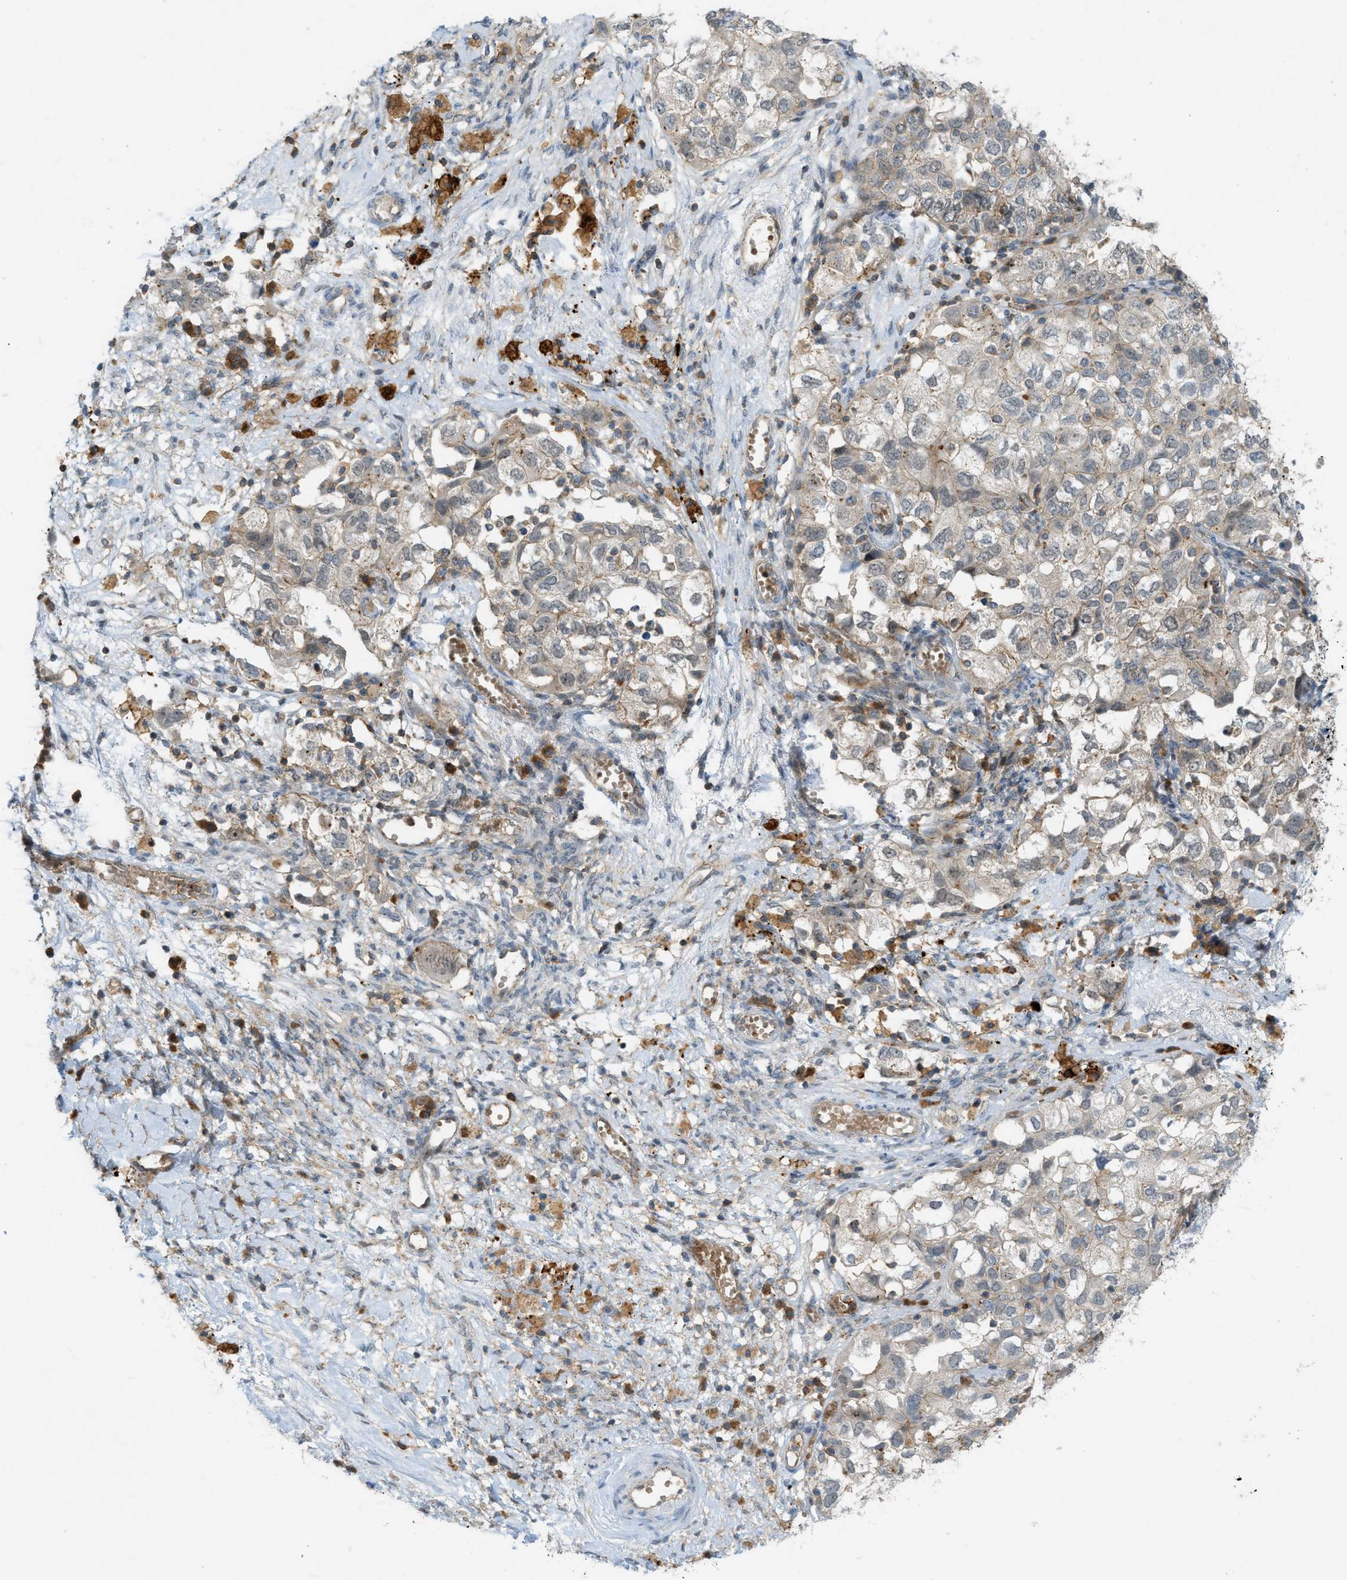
{"staining": {"intensity": "weak", "quantity": ">75%", "location": "cytoplasmic/membranous"}, "tissue": "ovarian cancer", "cell_type": "Tumor cells", "image_type": "cancer", "snomed": [{"axis": "morphology", "description": "Carcinoma, NOS"}, {"axis": "morphology", "description": "Cystadenocarcinoma, serous, NOS"}, {"axis": "topography", "description": "Ovary"}], "caption": "Human ovarian serous cystadenocarcinoma stained for a protein (brown) demonstrates weak cytoplasmic/membranous positive staining in approximately >75% of tumor cells.", "gene": "GRK6", "patient": {"sex": "female", "age": 69}}